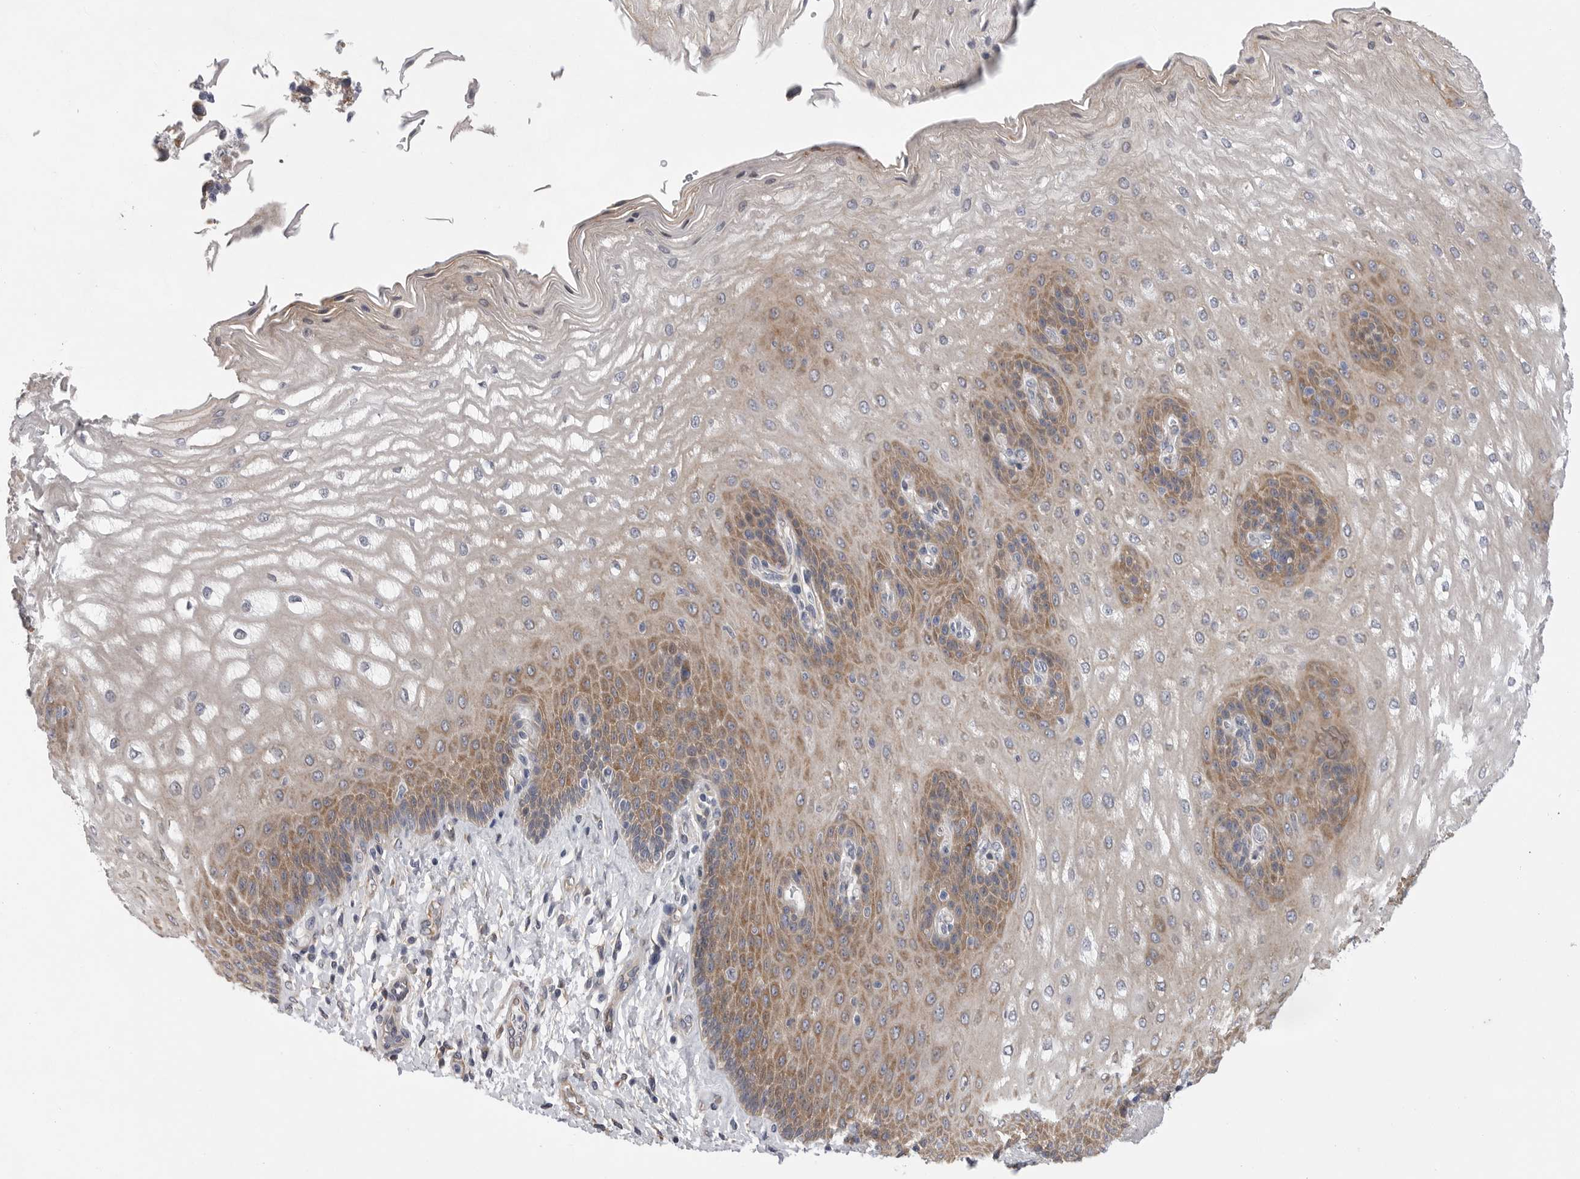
{"staining": {"intensity": "moderate", "quantity": ">75%", "location": "cytoplasmic/membranous"}, "tissue": "esophagus", "cell_type": "Squamous epithelial cells", "image_type": "normal", "snomed": [{"axis": "morphology", "description": "Normal tissue, NOS"}, {"axis": "topography", "description": "Esophagus"}], "caption": "A brown stain highlights moderate cytoplasmic/membranous positivity of a protein in squamous epithelial cells of unremarkable esophagus.", "gene": "FBXO43", "patient": {"sex": "male", "age": 54}}